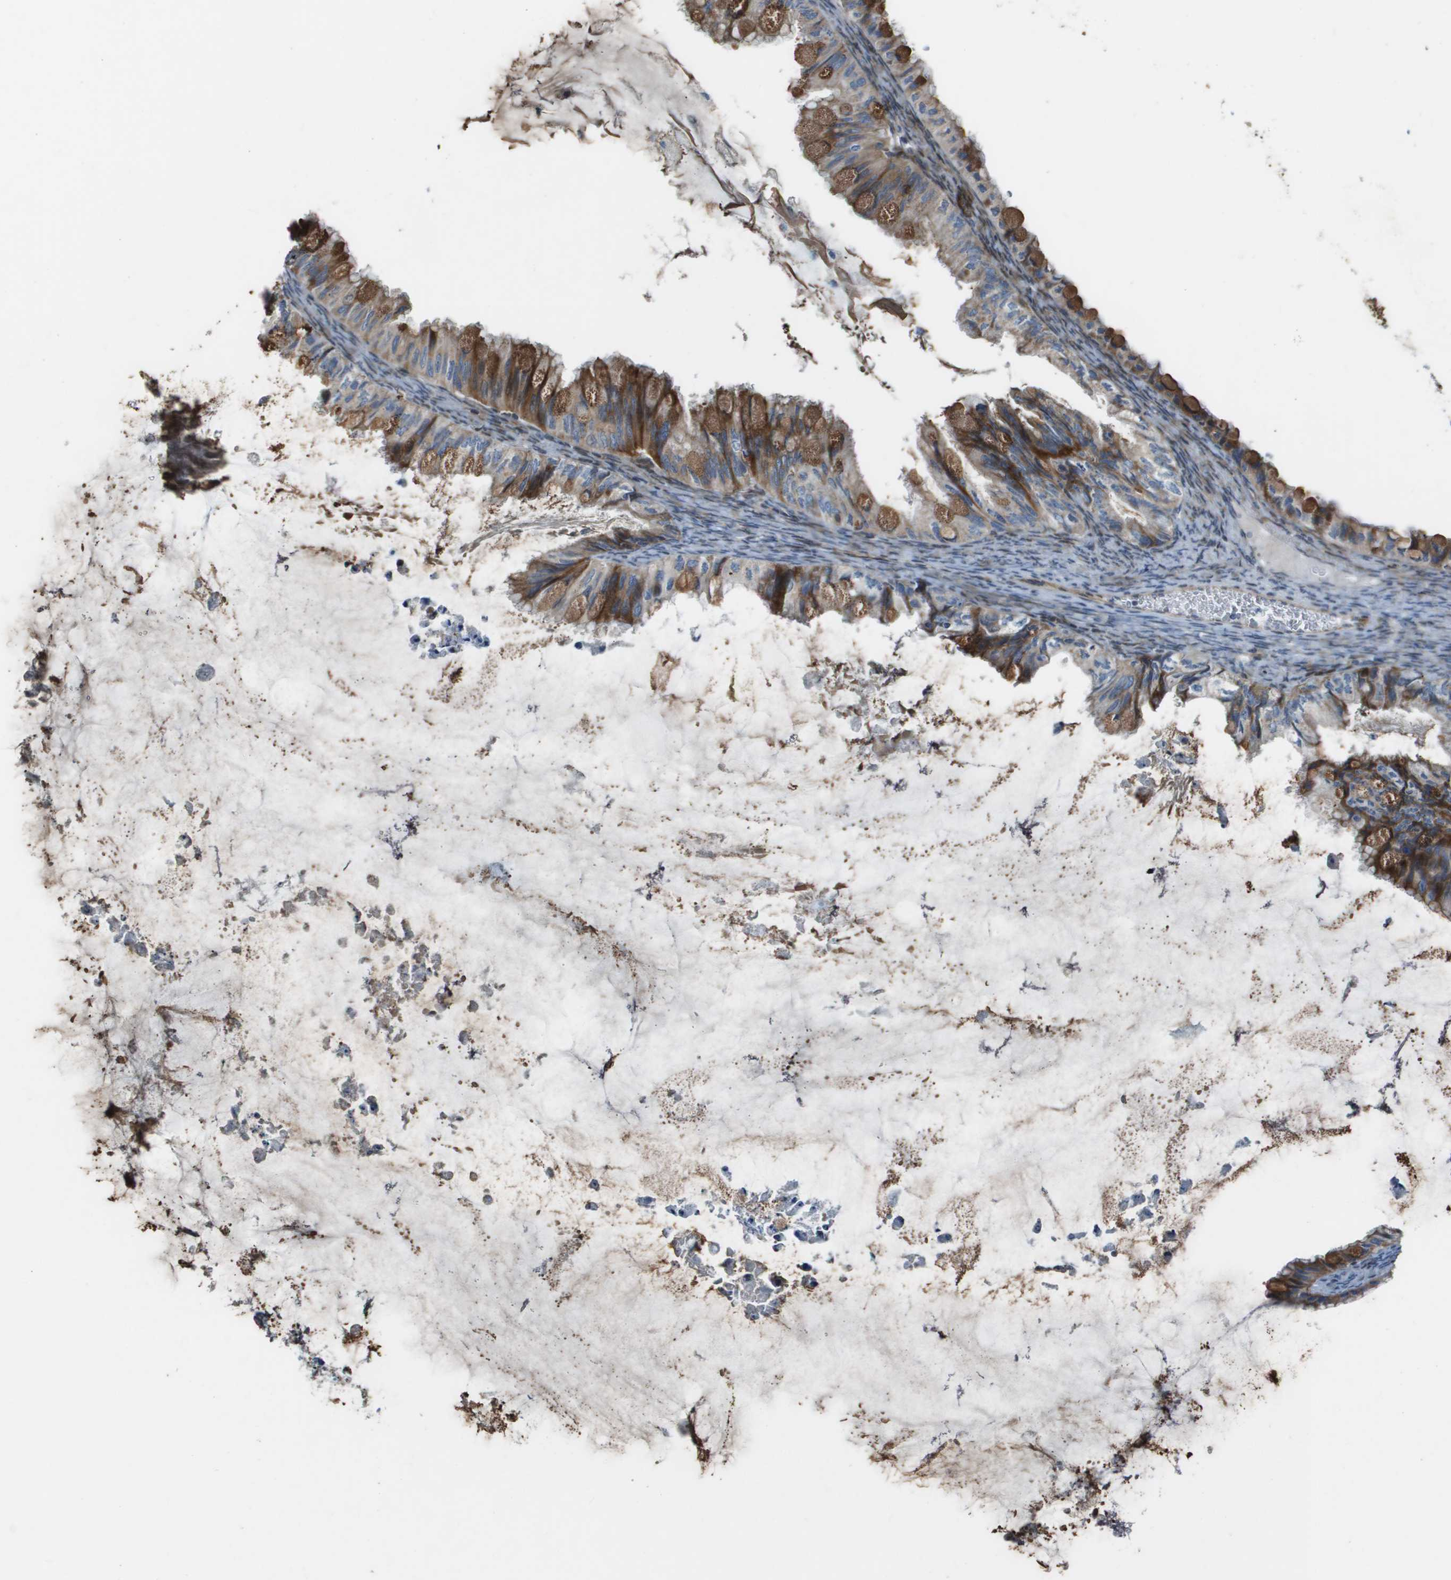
{"staining": {"intensity": "moderate", "quantity": ">75%", "location": "cytoplasmic/membranous"}, "tissue": "ovarian cancer", "cell_type": "Tumor cells", "image_type": "cancer", "snomed": [{"axis": "morphology", "description": "Cystadenocarcinoma, mucinous, NOS"}, {"axis": "topography", "description": "Ovary"}], "caption": "IHC image of neoplastic tissue: ovarian mucinous cystadenocarcinoma stained using immunohistochemistry shows medium levels of moderate protein expression localized specifically in the cytoplasmic/membranous of tumor cells, appearing as a cytoplasmic/membranous brown color.", "gene": "MGAT3", "patient": {"sex": "female", "age": 80}}